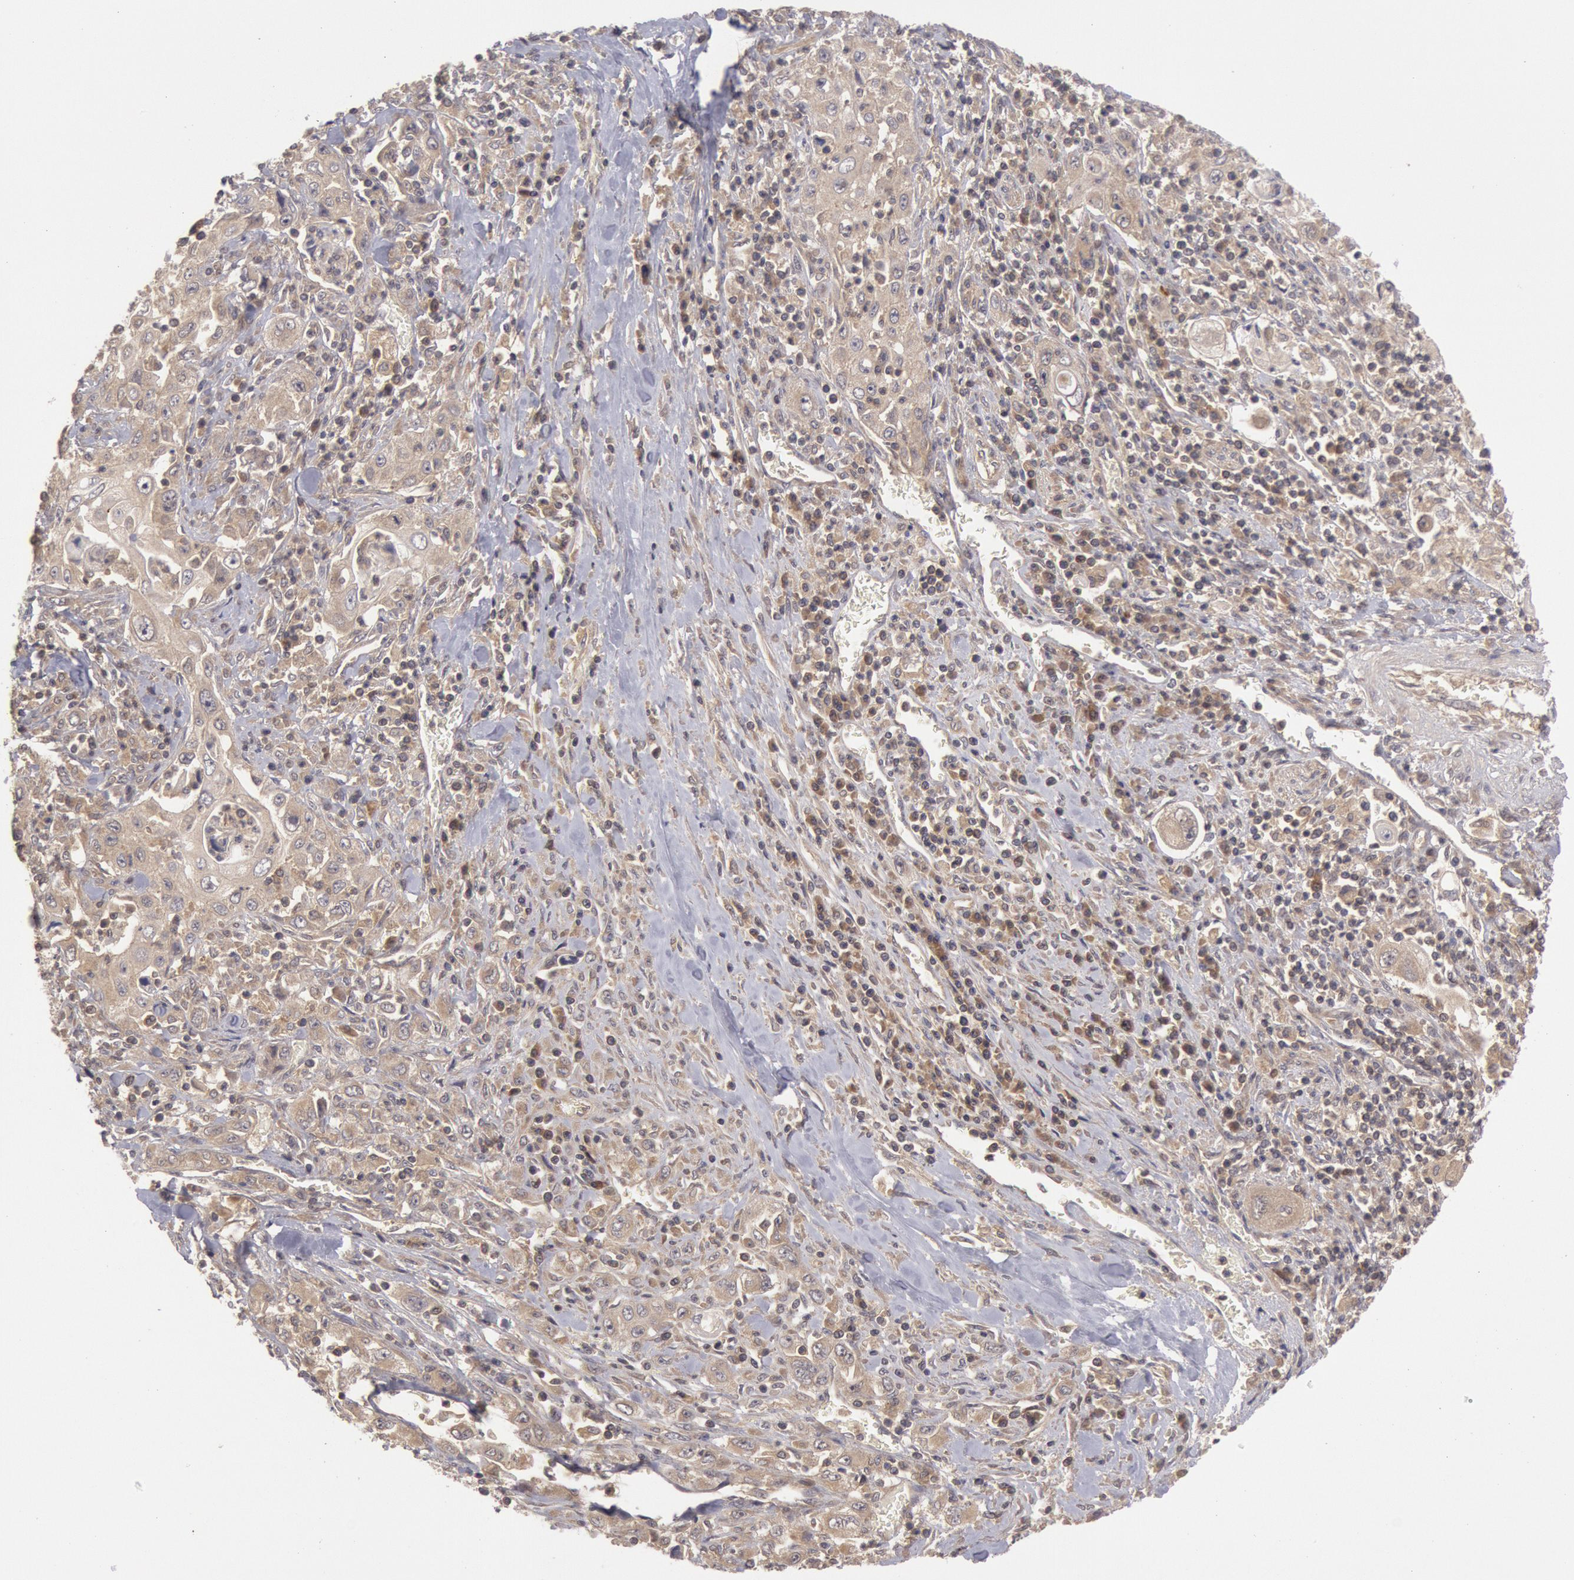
{"staining": {"intensity": "weak", "quantity": ">75%", "location": "cytoplasmic/membranous"}, "tissue": "pancreatic cancer", "cell_type": "Tumor cells", "image_type": "cancer", "snomed": [{"axis": "morphology", "description": "Adenocarcinoma, NOS"}, {"axis": "topography", "description": "Pancreas"}], "caption": "A photomicrograph of pancreatic adenocarcinoma stained for a protein displays weak cytoplasmic/membranous brown staining in tumor cells. (DAB IHC, brown staining for protein, blue staining for nuclei).", "gene": "BRAF", "patient": {"sex": "male", "age": 70}}